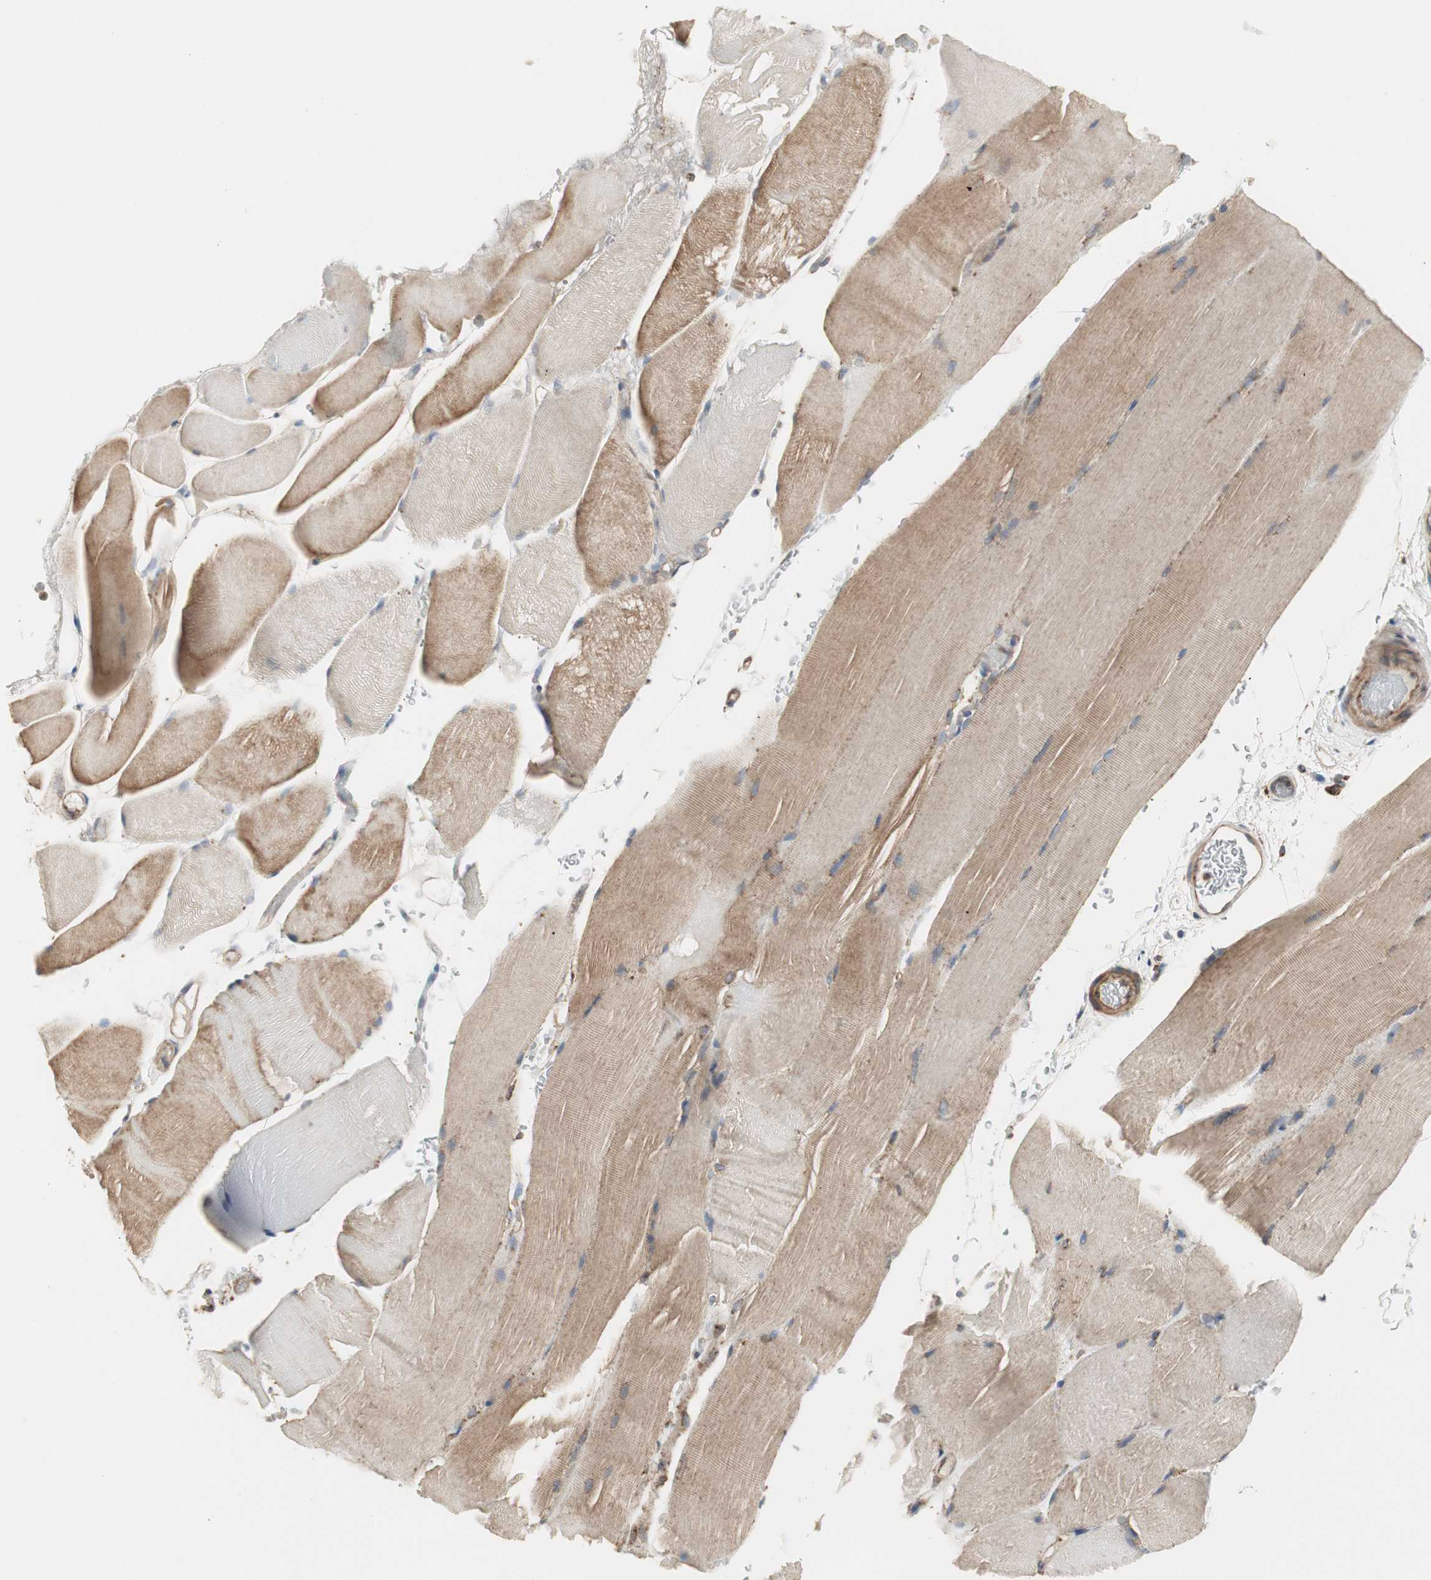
{"staining": {"intensity": "moderate", "quantity": "25%-75%", "location": "cytoplasmic/membranous"}, "tissue": "skeletal muscle", "cell_type": "Myocytes", "image_type": "normal", "snomed": [{"axis": "morphology", "description": "Normal tissue, NOS"}, {"axis": "topography", "description": "Skeletal muscle"}], "caption": "Protein staining exhibits moderate cytoplasmic/membranous positivity in approximately 25%-75% of myocytes in benign skeletal muscle. The staining was performed using DAB (3,3'-diaminobenzidine), with brown indicating positive protein expression. Nuclei are stained blue with hematoxylin.", "gene": "H6PD", "patient": {"sex": "female", "age": 37}}